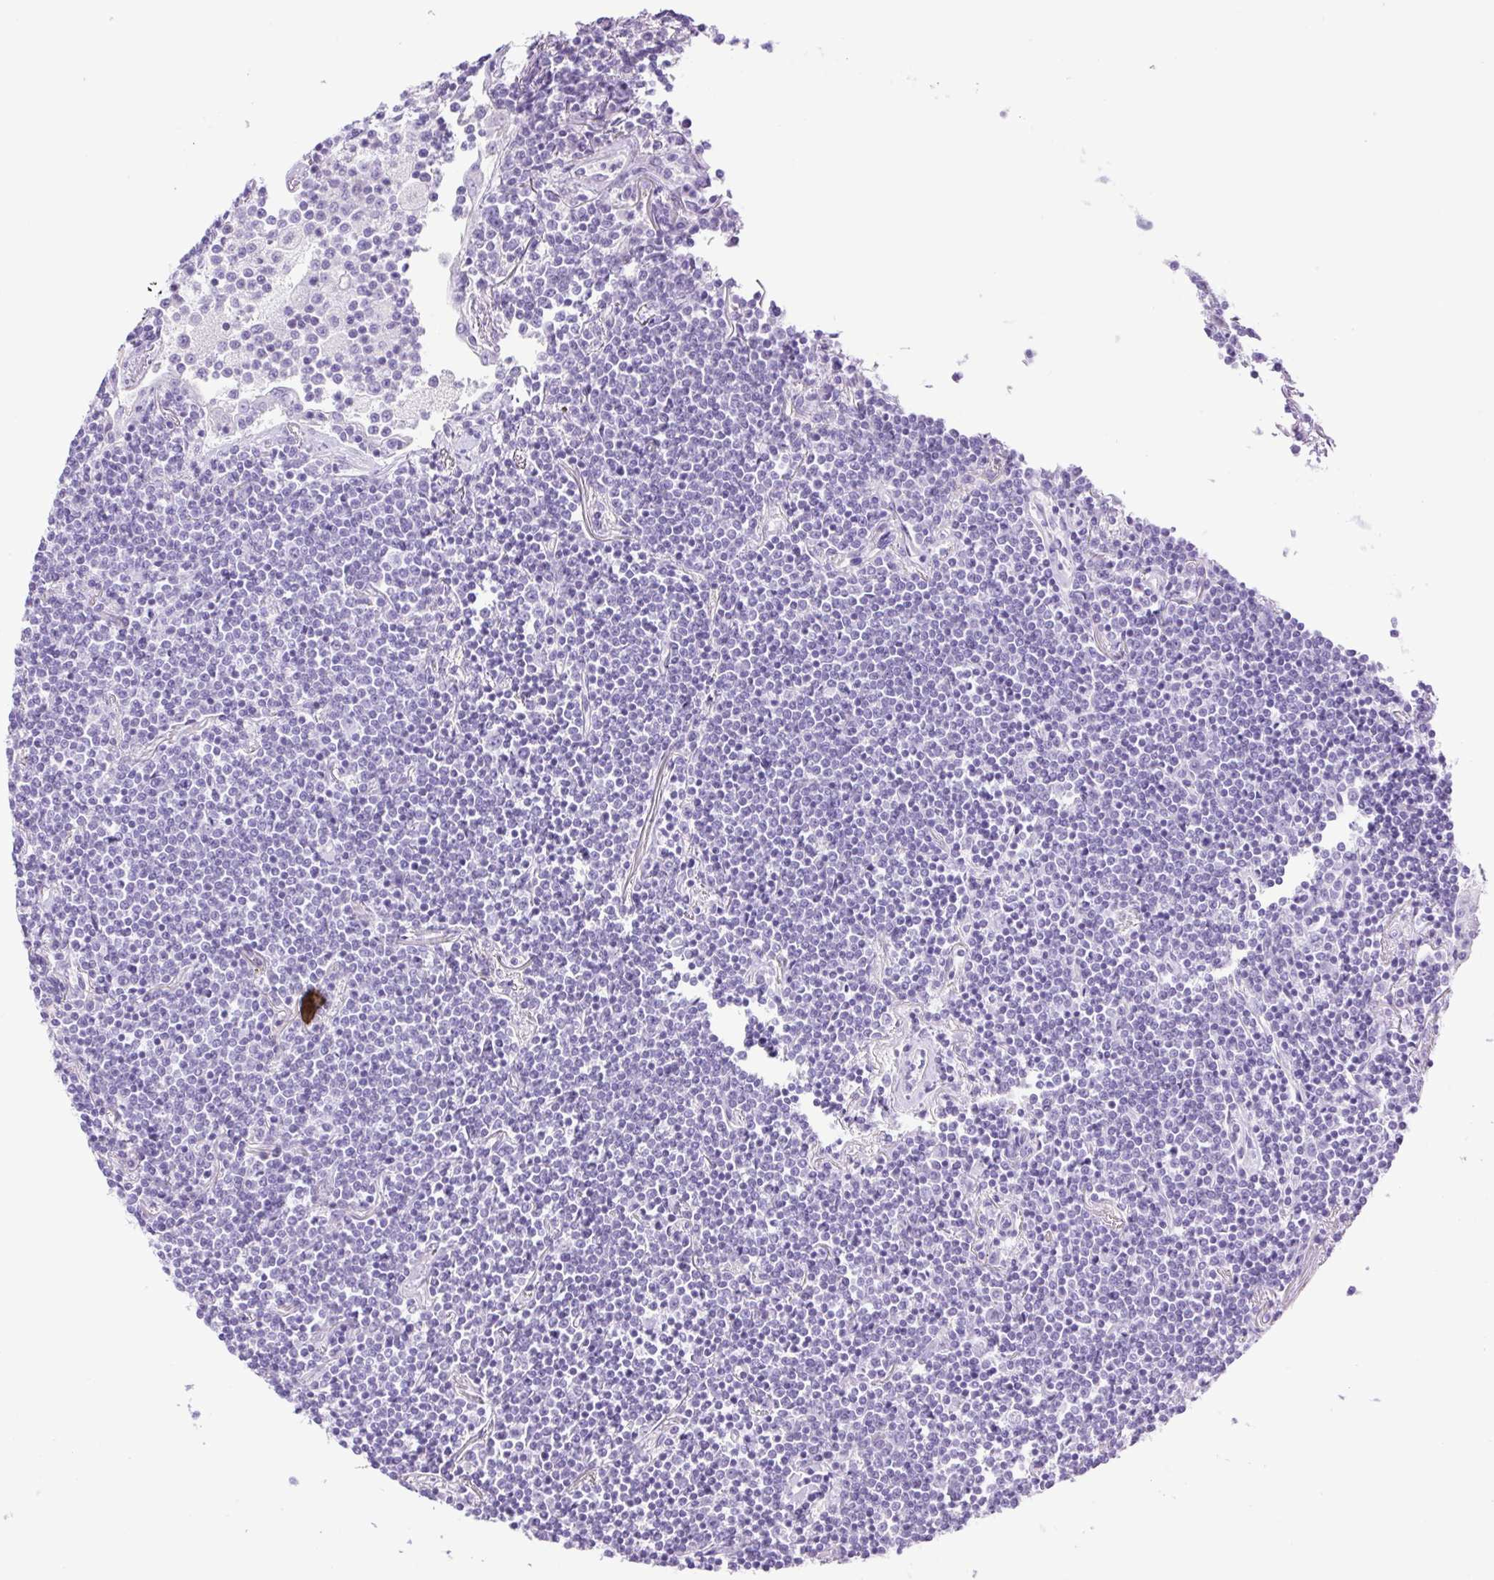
{"staining": {"intensity": "negative", "quantity": "none", "location": "none"}, "tissue": "lymphoma", "cell_type": "Tumor cells", "image_type": "cancer", "snomed": [{"axis": "morphology", "description": "Malignant lymphoma, non-Hodgkin's type, Low grade"}, {"axis": "topography", "description": "Lung"}], "caption": "Lymphoma was stained to show a protein in brown. There is no significant expression in tumor cells.", "gene": "CDSN", "patient": {"sex": "female", "age": 71}}